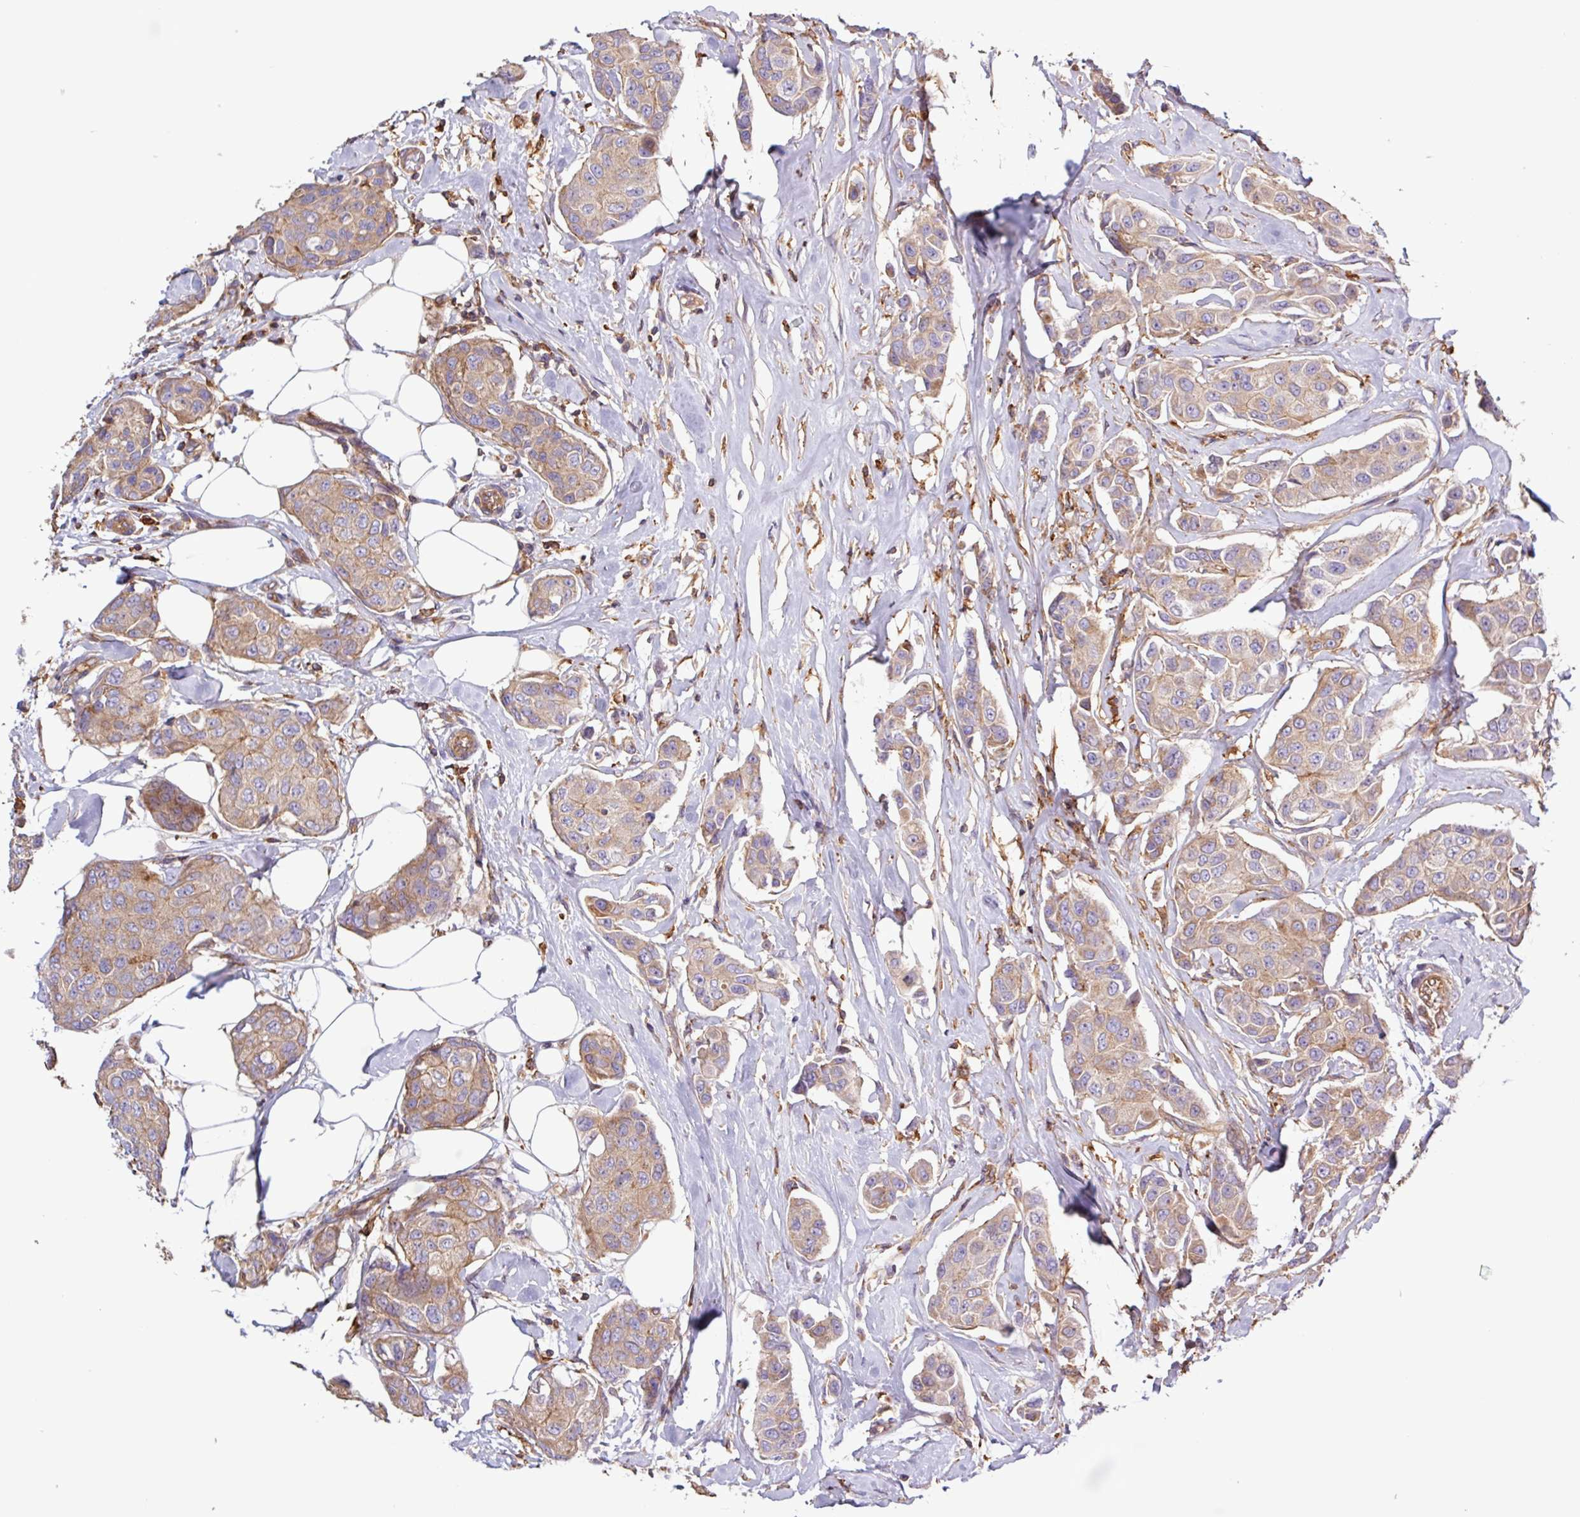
{"staining": {"intensity": "moderate", "quantity": "25%-75%", "location": "cytoplasmic/membranous"}, "tissue": "breast cancer", "cell_type": "Tumor cells", "image_type": "cancer", "snomed": [{"axis": "morphology", "description": "Duct carcinoma"}, {"axis": "topography", "description": "Breast"}, {"axis": "topography", "description": "Lymph node"}], "caption": "The histopathology image displays staining of intraductal carcinoma (breast), revealing moderate cytoplasmic/membranous protein expression (brown color) within tumor cells. (IHC, brightfield microscopy, high magnification).", "gene": "ACTR3", "patient": {"sex": "female", "age": 80}}